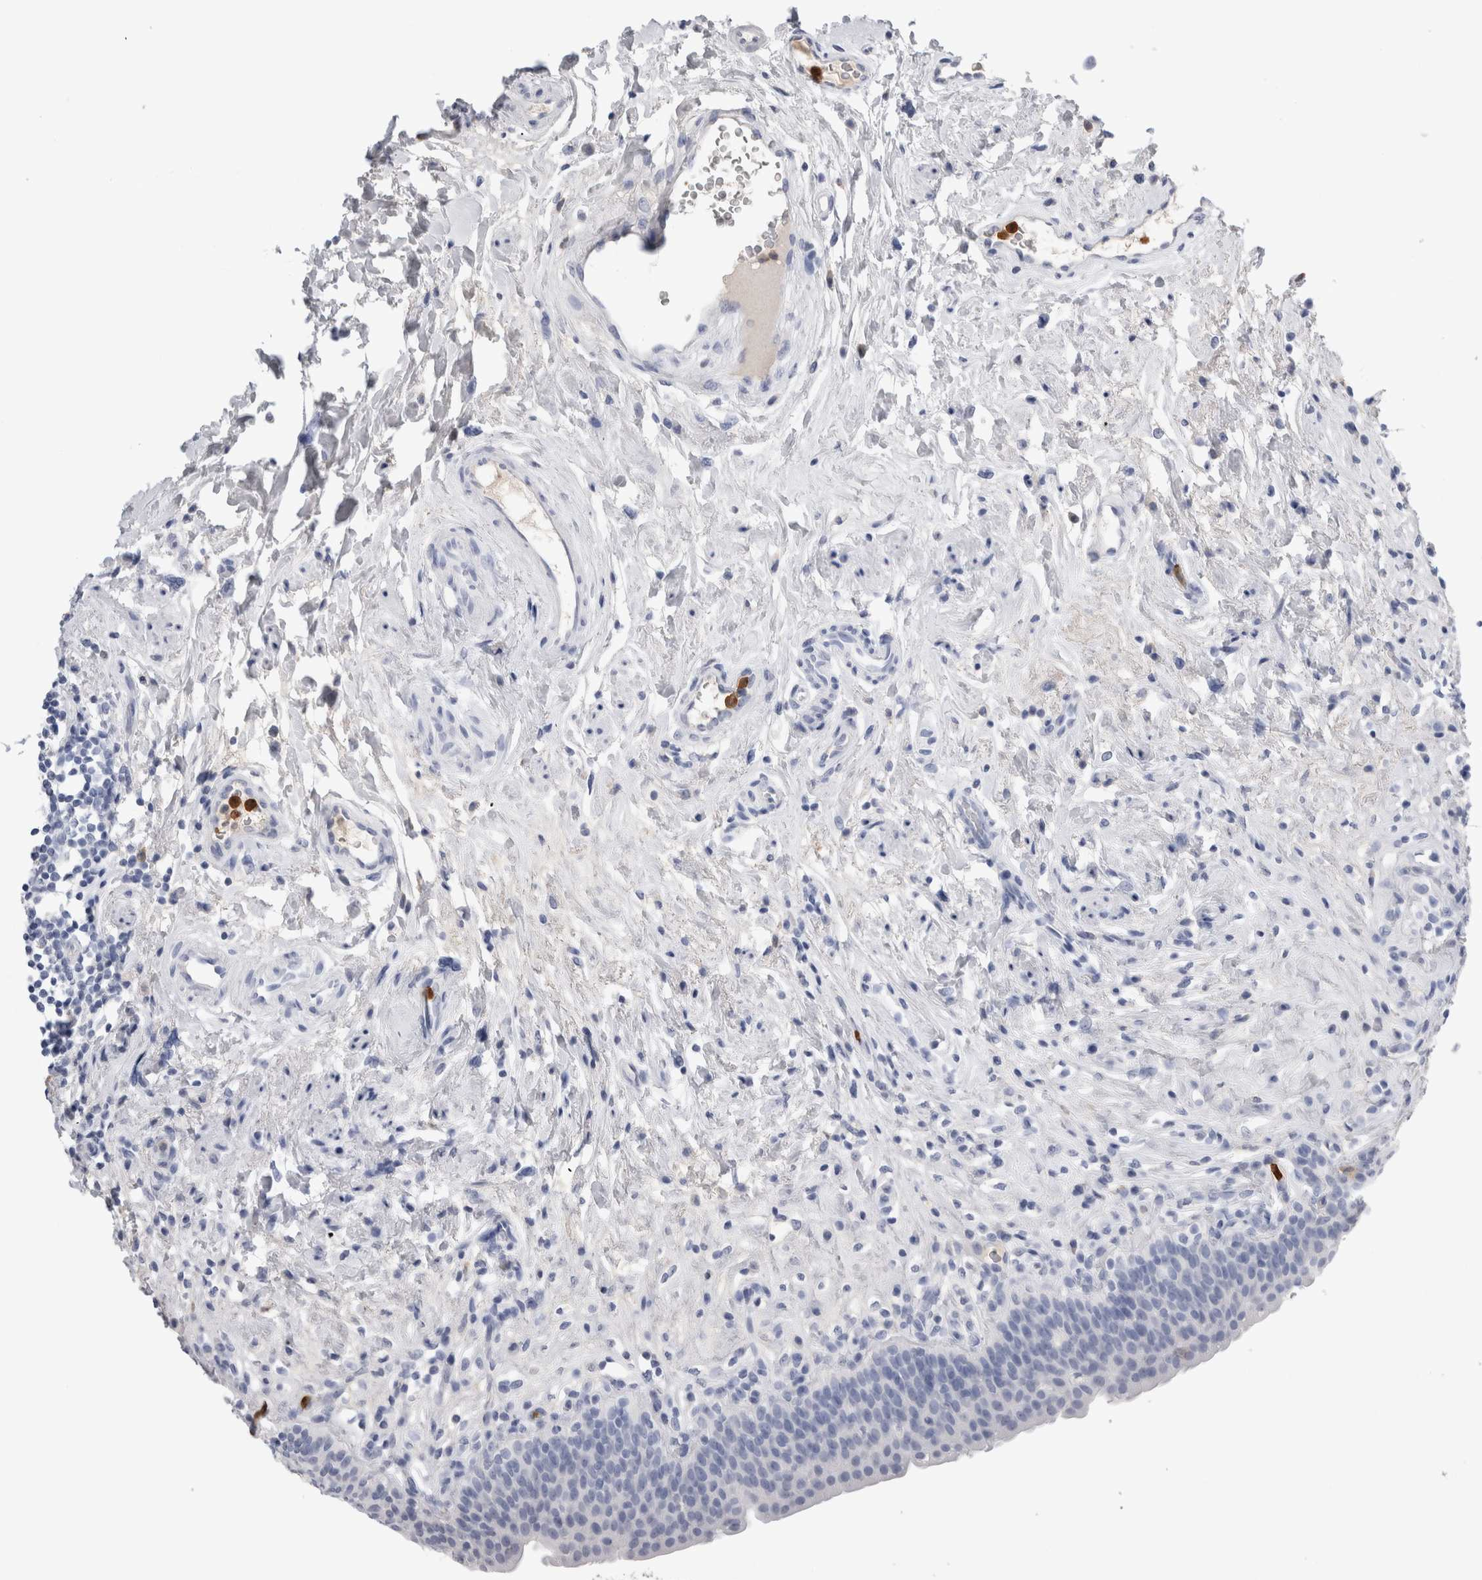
{"staining": {"intensity": "negative", "quantity": "none", "location": "none"}, "tissue": "urinary bladder", "cell_type": "Urothelial cells", "image_type": "normal", "snomed": [{"axis": "morphology", "description": "Normal tissue, NOS"}, {"axis": "topography", "description": "Urinary bladder"}], "caption": "IHC of normal human urinary bladder exhibits no staining in urothelial cells. (DAB IHC with hematoxylin counter stain).", "gene": "S100A12", "patient": {"sex": "male", "age": 83}}